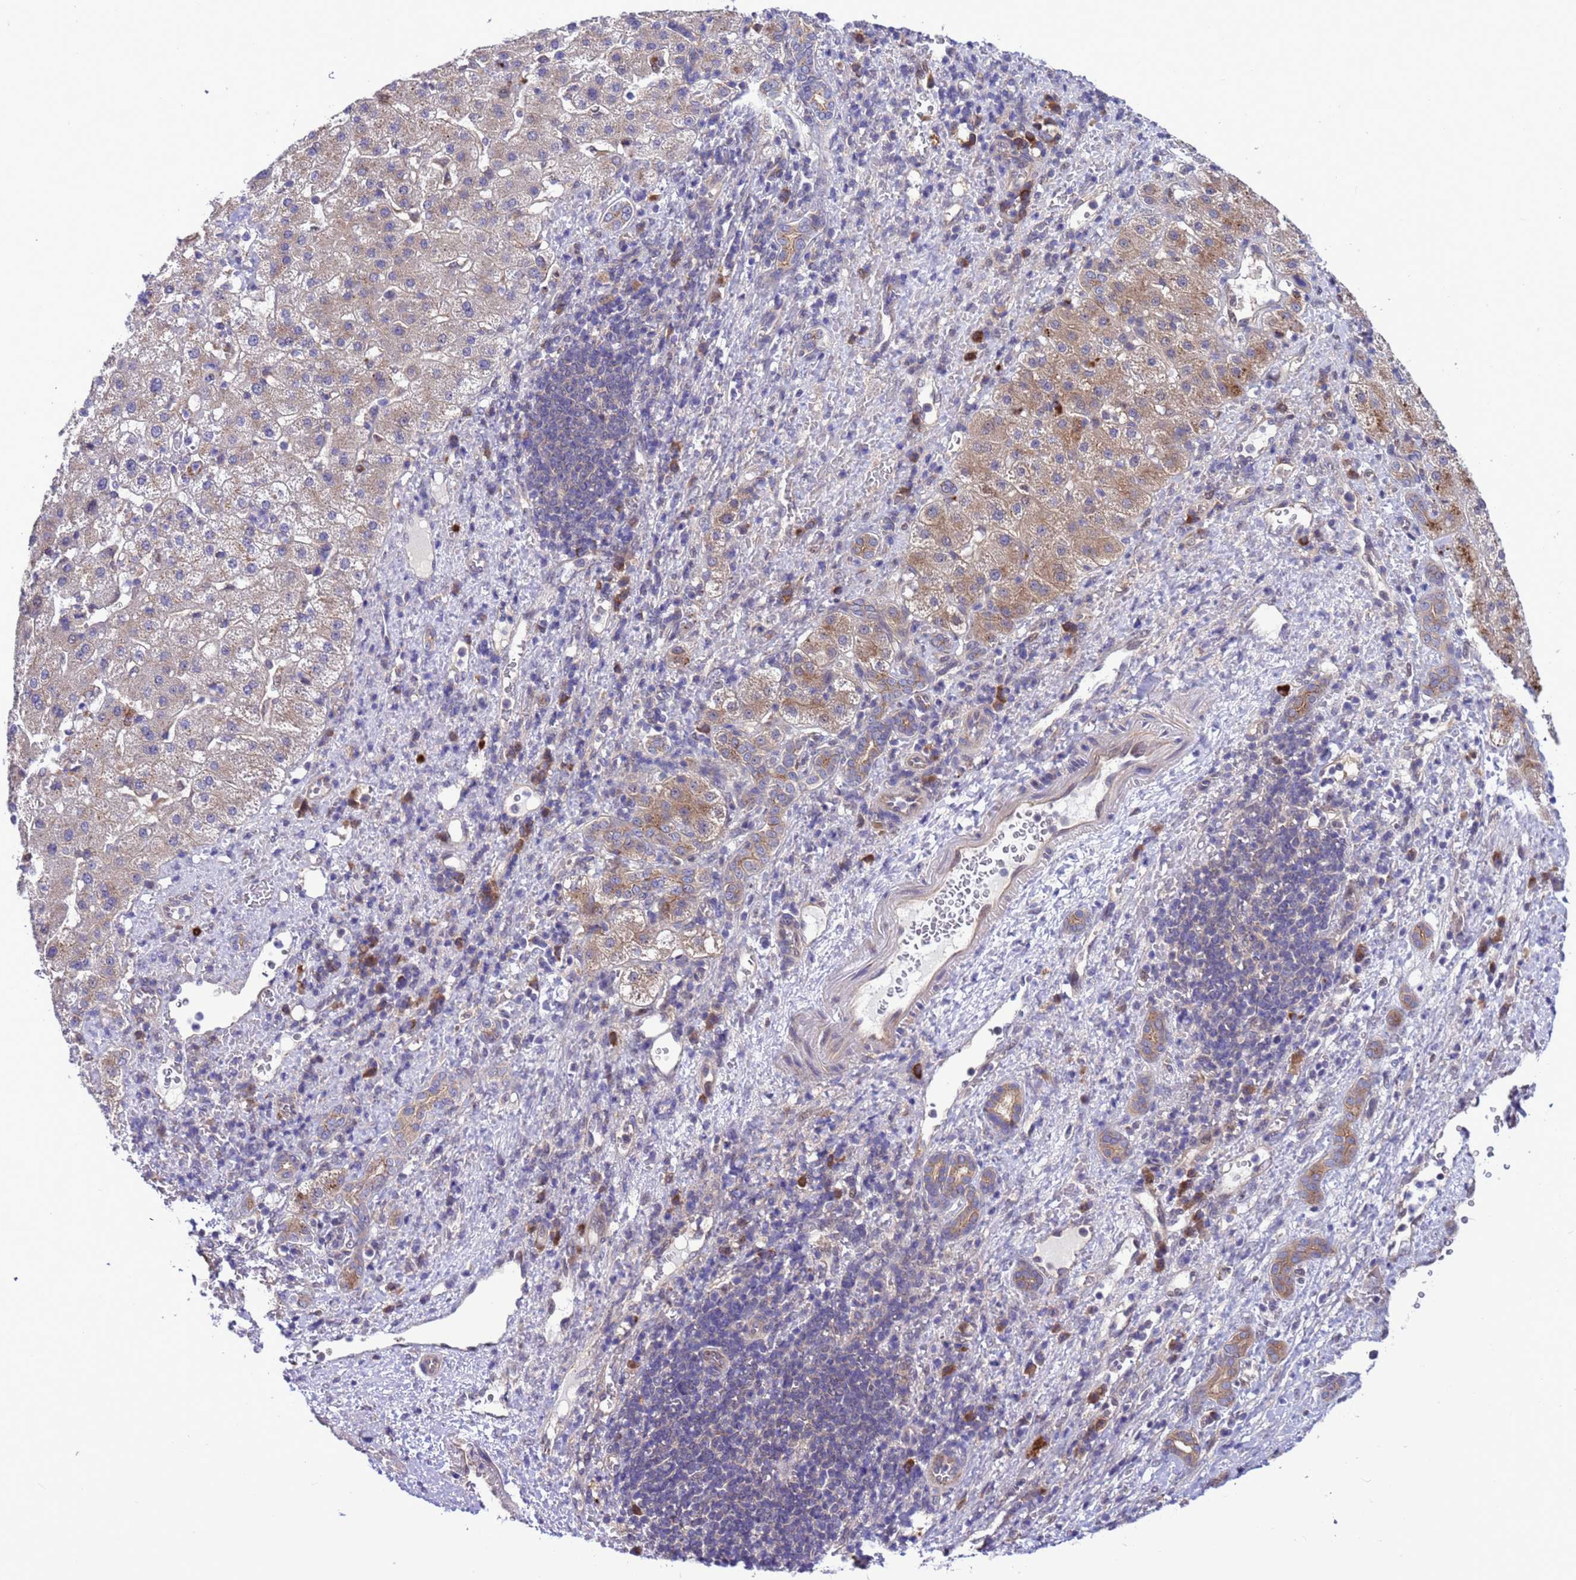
{"staining": {"intensity": "negative", "quantity": "none", "location": "none"}, "tissue": "liver cancer", "cell_type": "Tumor cells", "image_type": "cancer", "snomed": [{"axis": "morphology", "description": "Normal tissue, NOS"}, {"axis": "morphology", "description": "Carcinoma, Hepatocellular, NOS"}, {"axis": "topography", "description": "Liver"}], "caption": "The immunohistochemistry image has no significant positivity in tumor cells of liver cancer tissue.", "gene": "RASD1", "patient": {"sex": "male", "age": 57}}